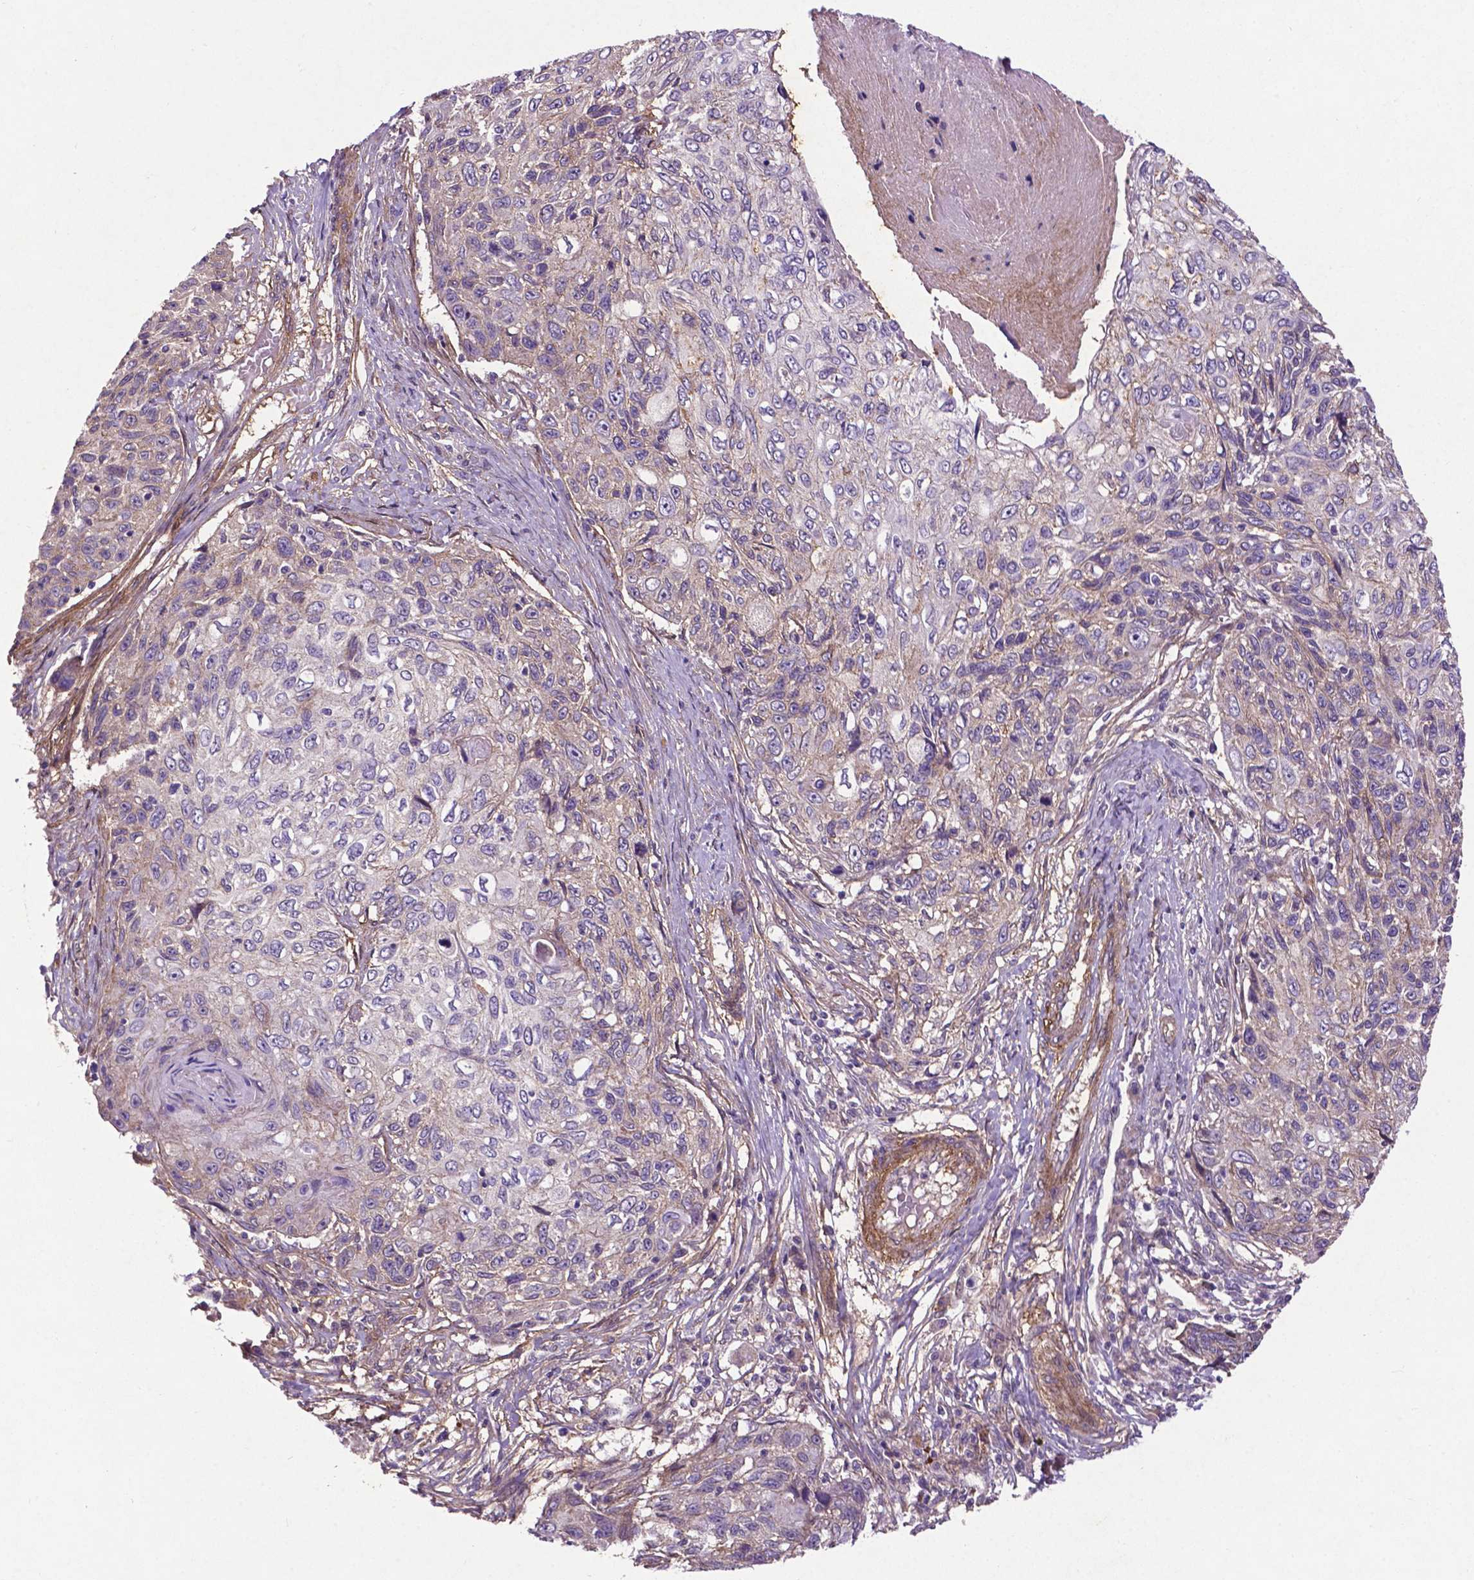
{"staining": {"intensity": "negative", "quantity": "none", "location": "none"}, "tissue": "skin cancer", "cell_type": "Tumor cells", "image_type": "cancer", "snomed": [{"axis": "morphology", "description": "Squamous cell carcinoma, NOS"}, {"axis": "topography", "description": "Skin"}], "caption": "Protein analysis of squamous cell carcinoma (skin) shows no significant staining in tumor cells.", "gene": "RRAS", "patient": {"sex": "male", "age": 92}}